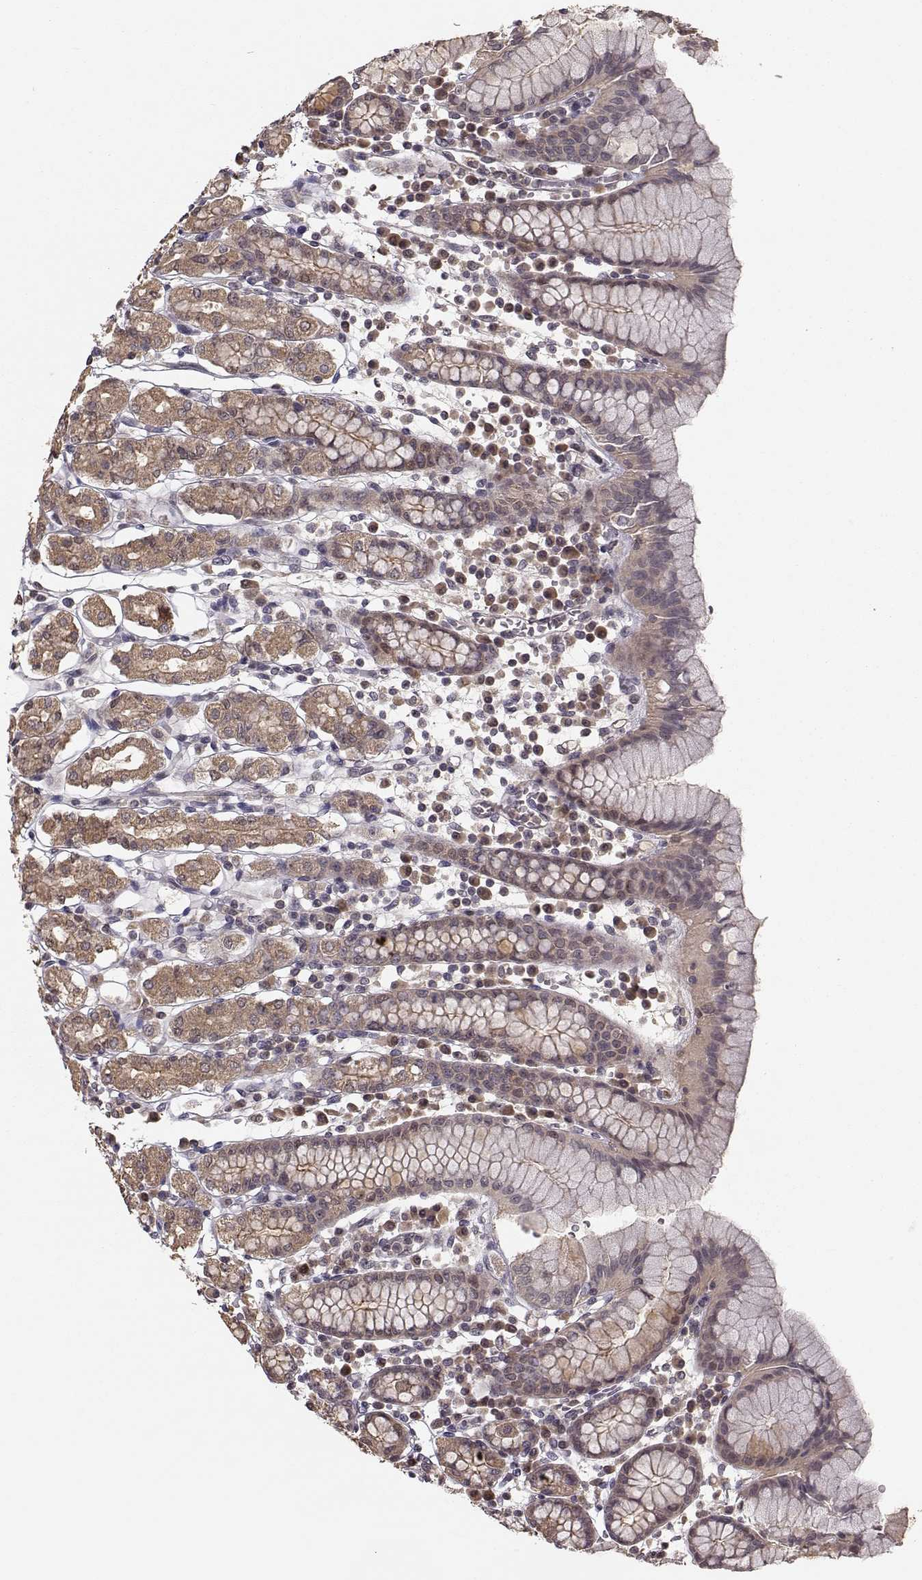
{"staining": {"intensity": "moderate", "quantity": ">75%", "location": "cytoplasmic/membranous"}, "tissue": "stomach", "cell_type": "Glandular cells", "image_type": "normal", "snomed": [{"axis": "morphology", "description": "Normal tissue, NOS"}, {"axis": "topography", "description": "Stomach, upper"}, {"axis": "topography", "description": "Stomach"}], "caption": "A high-resolution image shows immunohistochemistry (IHC) staining of unremarkable stomach, which shows moderate cytoplasmic/membranous expression in about >75% of glandular cells.", "gene": "PLEKHG3", "patient": {"sex": "male", "age": 62}}